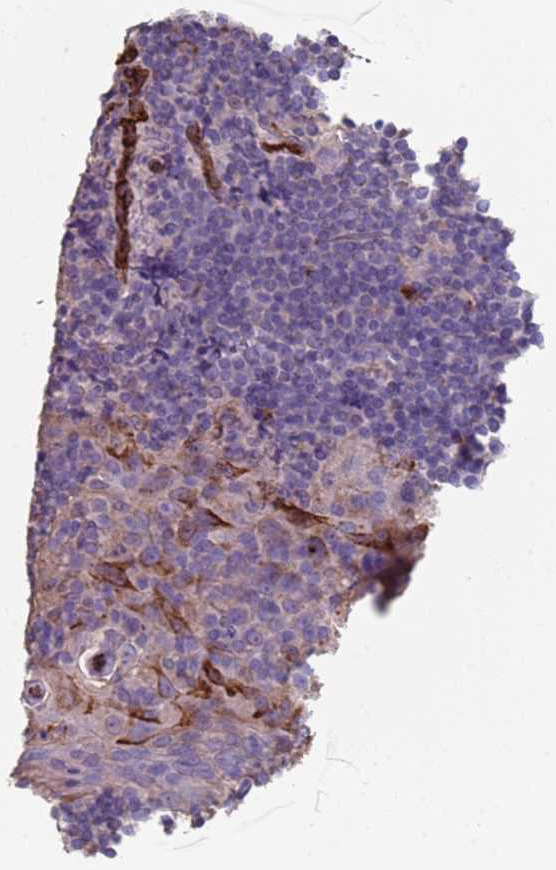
{"staining": {"intensity": "negative", "quantity": "none", "location": "none"}, "tissue": "tonsil", "cell_type": "Germinal center cells", "image_type": "normal", "snomed": [{"axis": "morphology", "description": "Normal tissue, NOS"}, {"axis": "topography", "description": "Tonsil"}], "caption": "An IHC image of unremarkable tonsil is shown. There is no staining in germinal center cells of tonsil.", "gene": "GASK1A", "patient": {"sex": "male", "age": 17}}